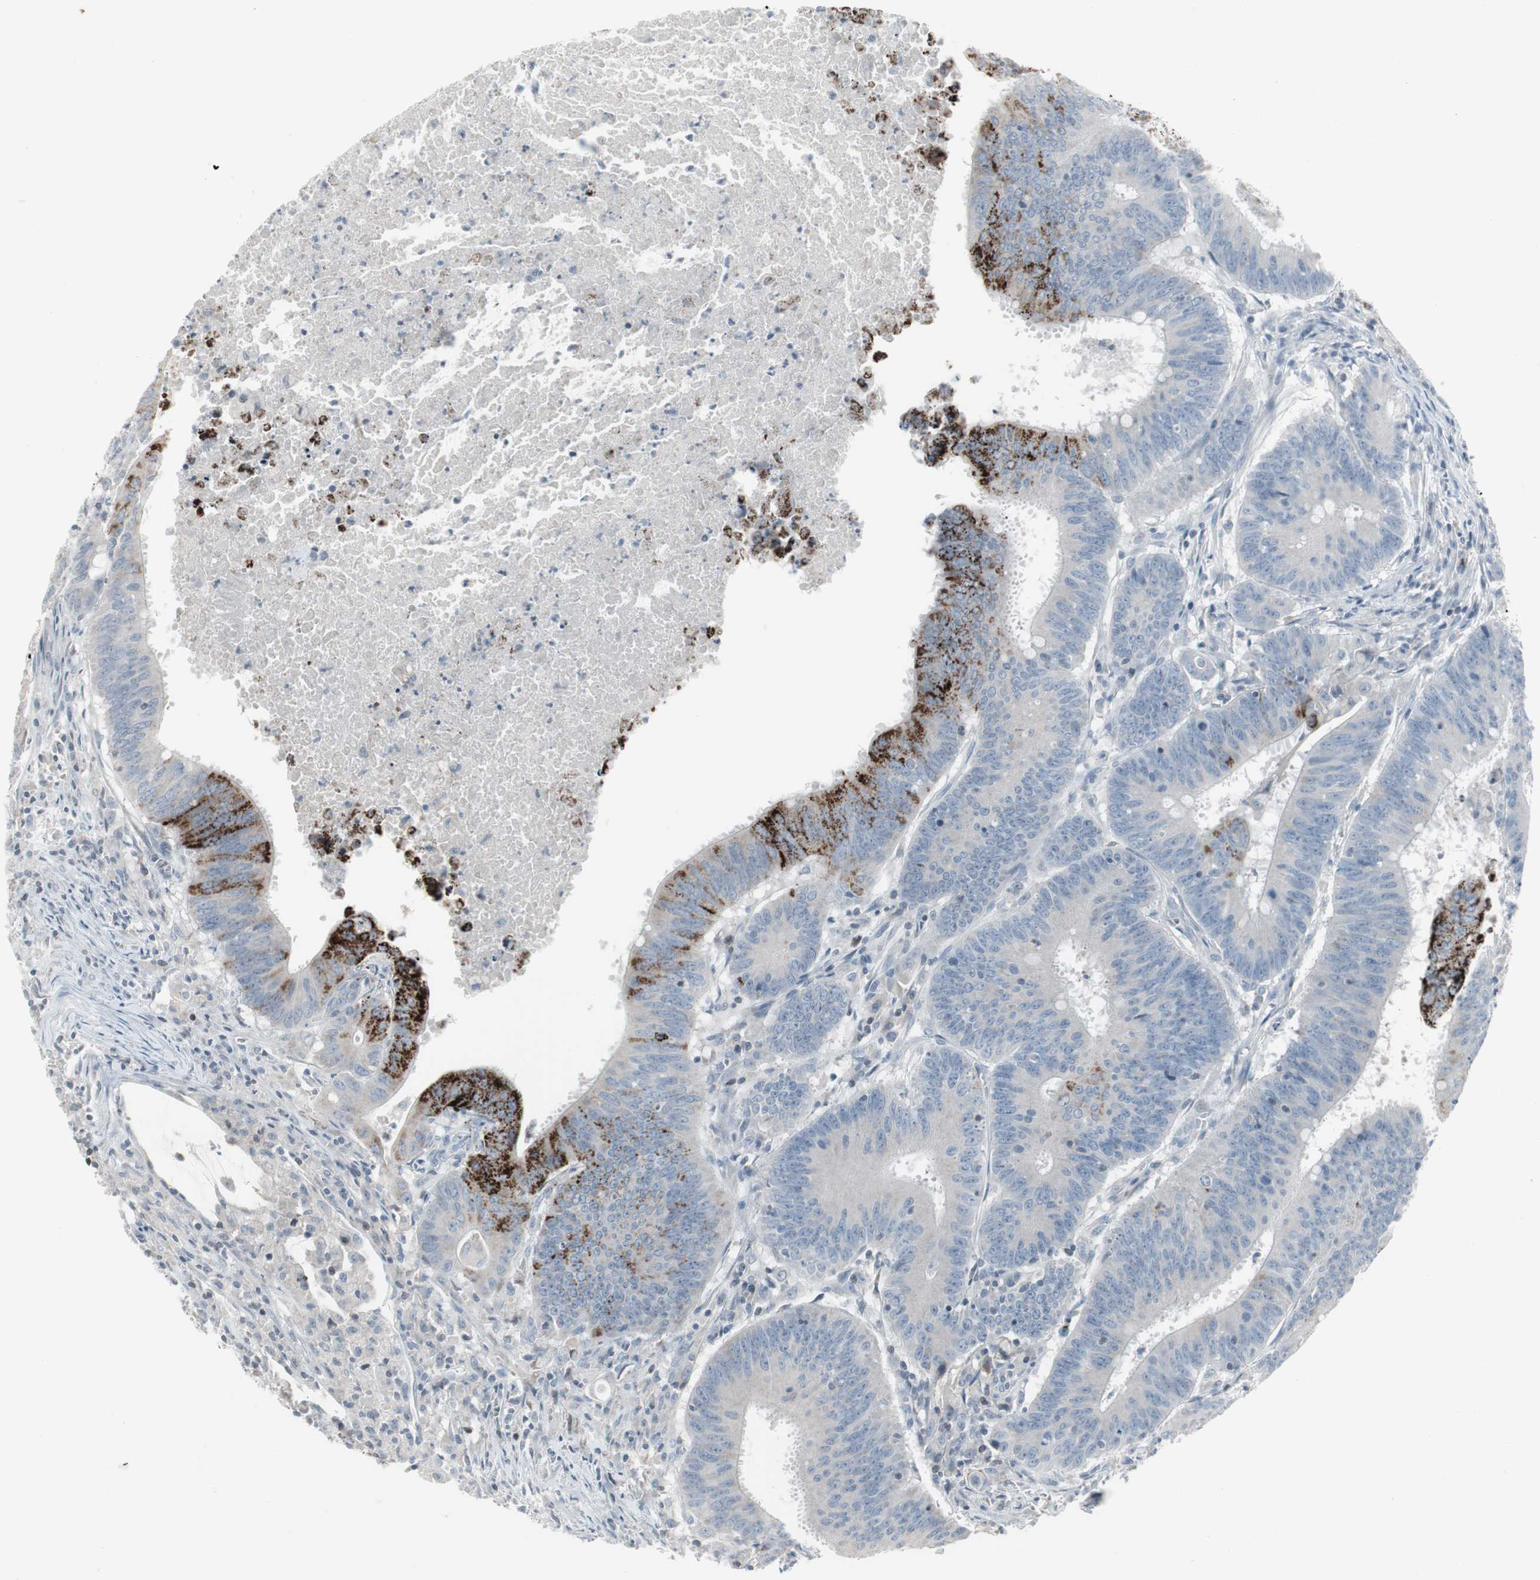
{"staining": {"intensity": "strong", "quantity": "25%-75%", "location": "cytoplasmic/membranous"}, "tissue": "colorectal cancer", "cell_type": "Tumor cells", "image_type": "cancer", "snomed": [{"axis": "morphology", "description": "Adenocarcinoma, NOS"}, {"axis": "topography", "description": "Colon"}], "caption": "Immunohistochemical staining of human adenocarcinoma (colorectal) reveals high levels of strong cytoplasmic/membranous protein expression in approximately 25%-75% of tumor cells. Nuclei are stained in blue.", "gene": "ARG2", "patient": {"sex": "male", "age": 45}}